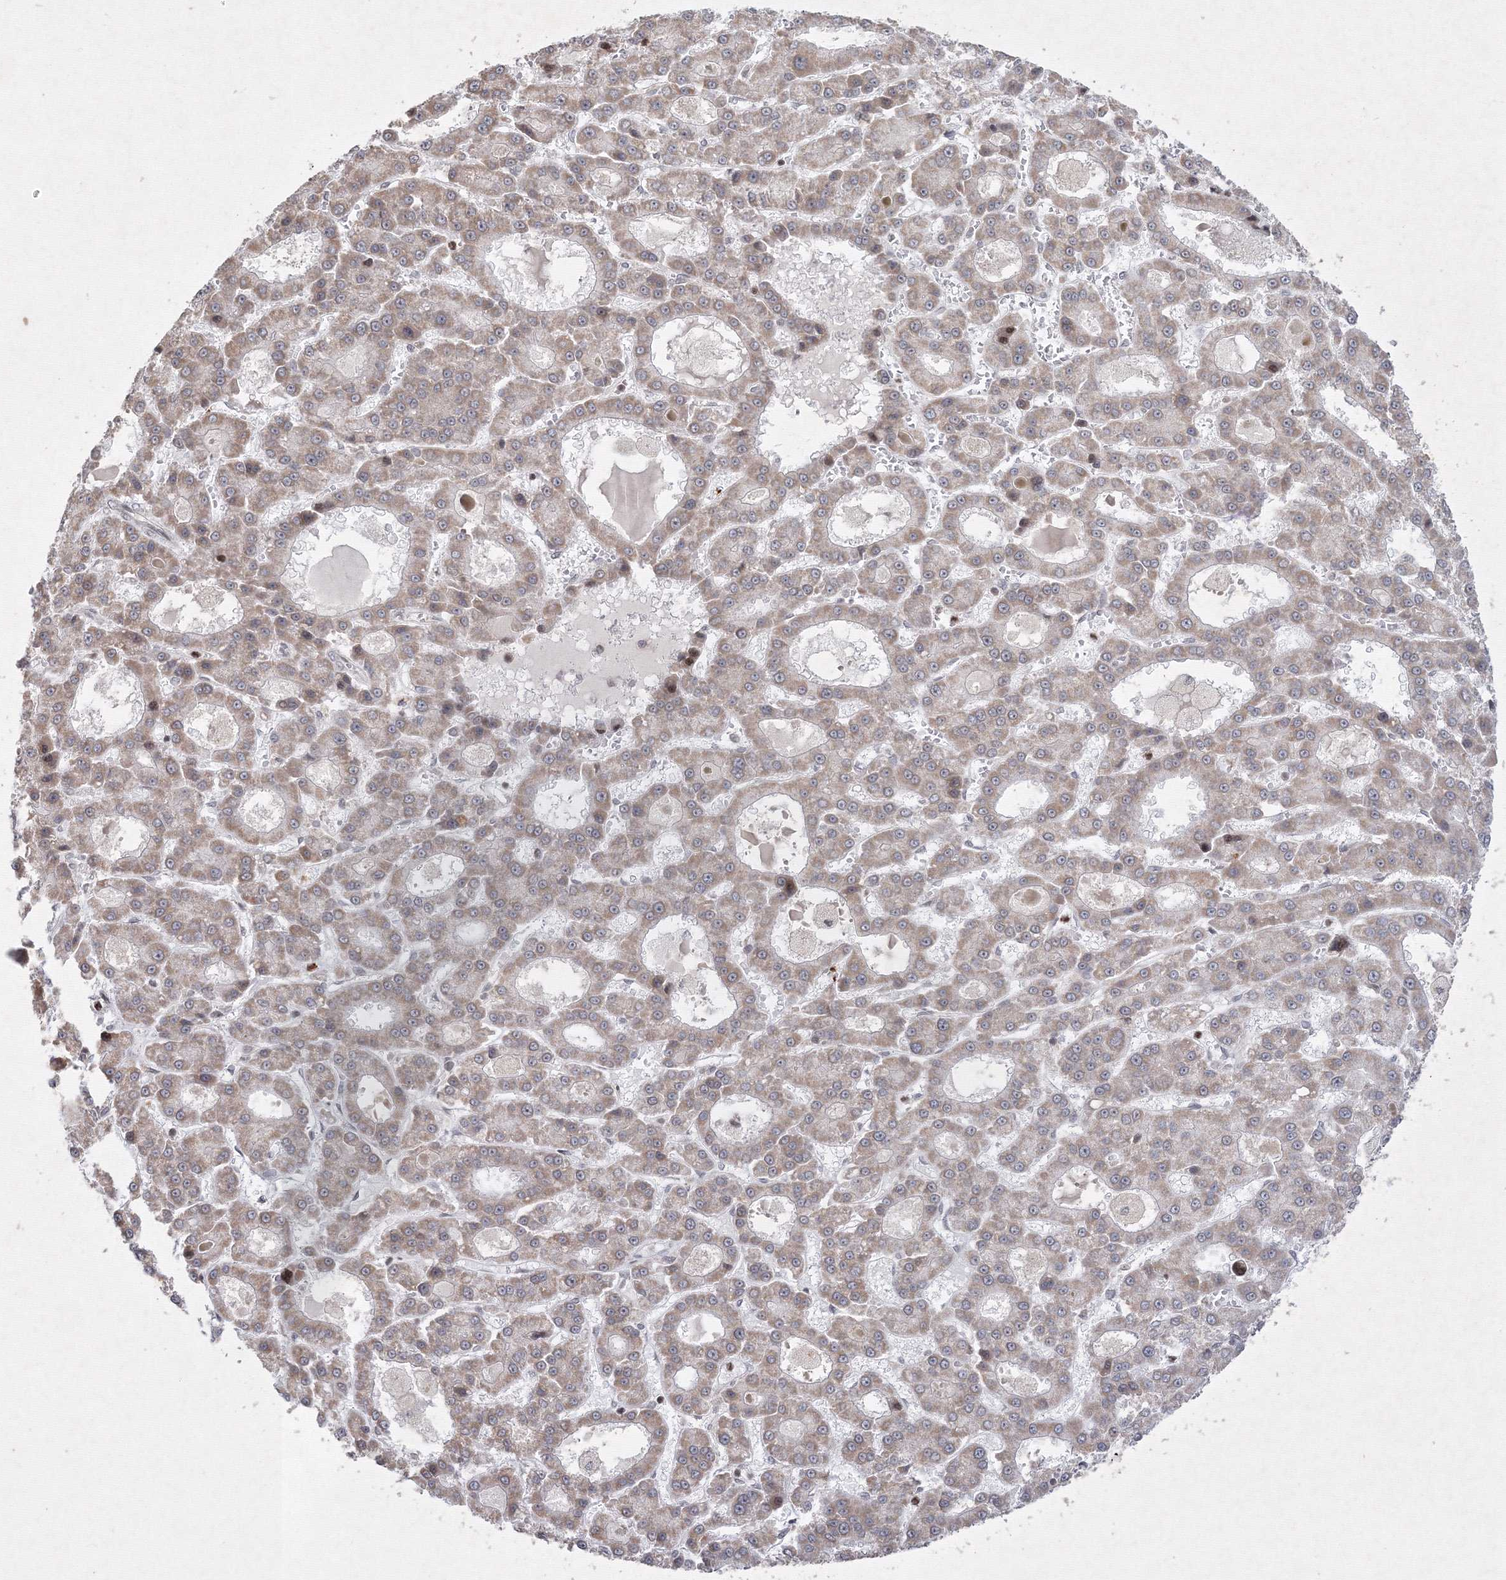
{"staining": {"intensity": "weak", "quantity": ">75%", "location": "cytoplasmic/membranous"}, "tissue": "liver cancer", "cell_type": "Tumor cells", "image_type": "cancer", "snomed": [{"axis": "morphology", "description": "Carcinoma, Hepatocellular, NOS"}, {"axis": "topography", "description": "Liver"}], "caption": "Liver cancer (hepatocellular carcinoma) was stained to show a protein in brown. There is low levels of weak cytoplasmic/membranous positivity in about >75% of tumor cells.", "gene": "MKRN2", "patient": {"sex": "male", "age": 70}}